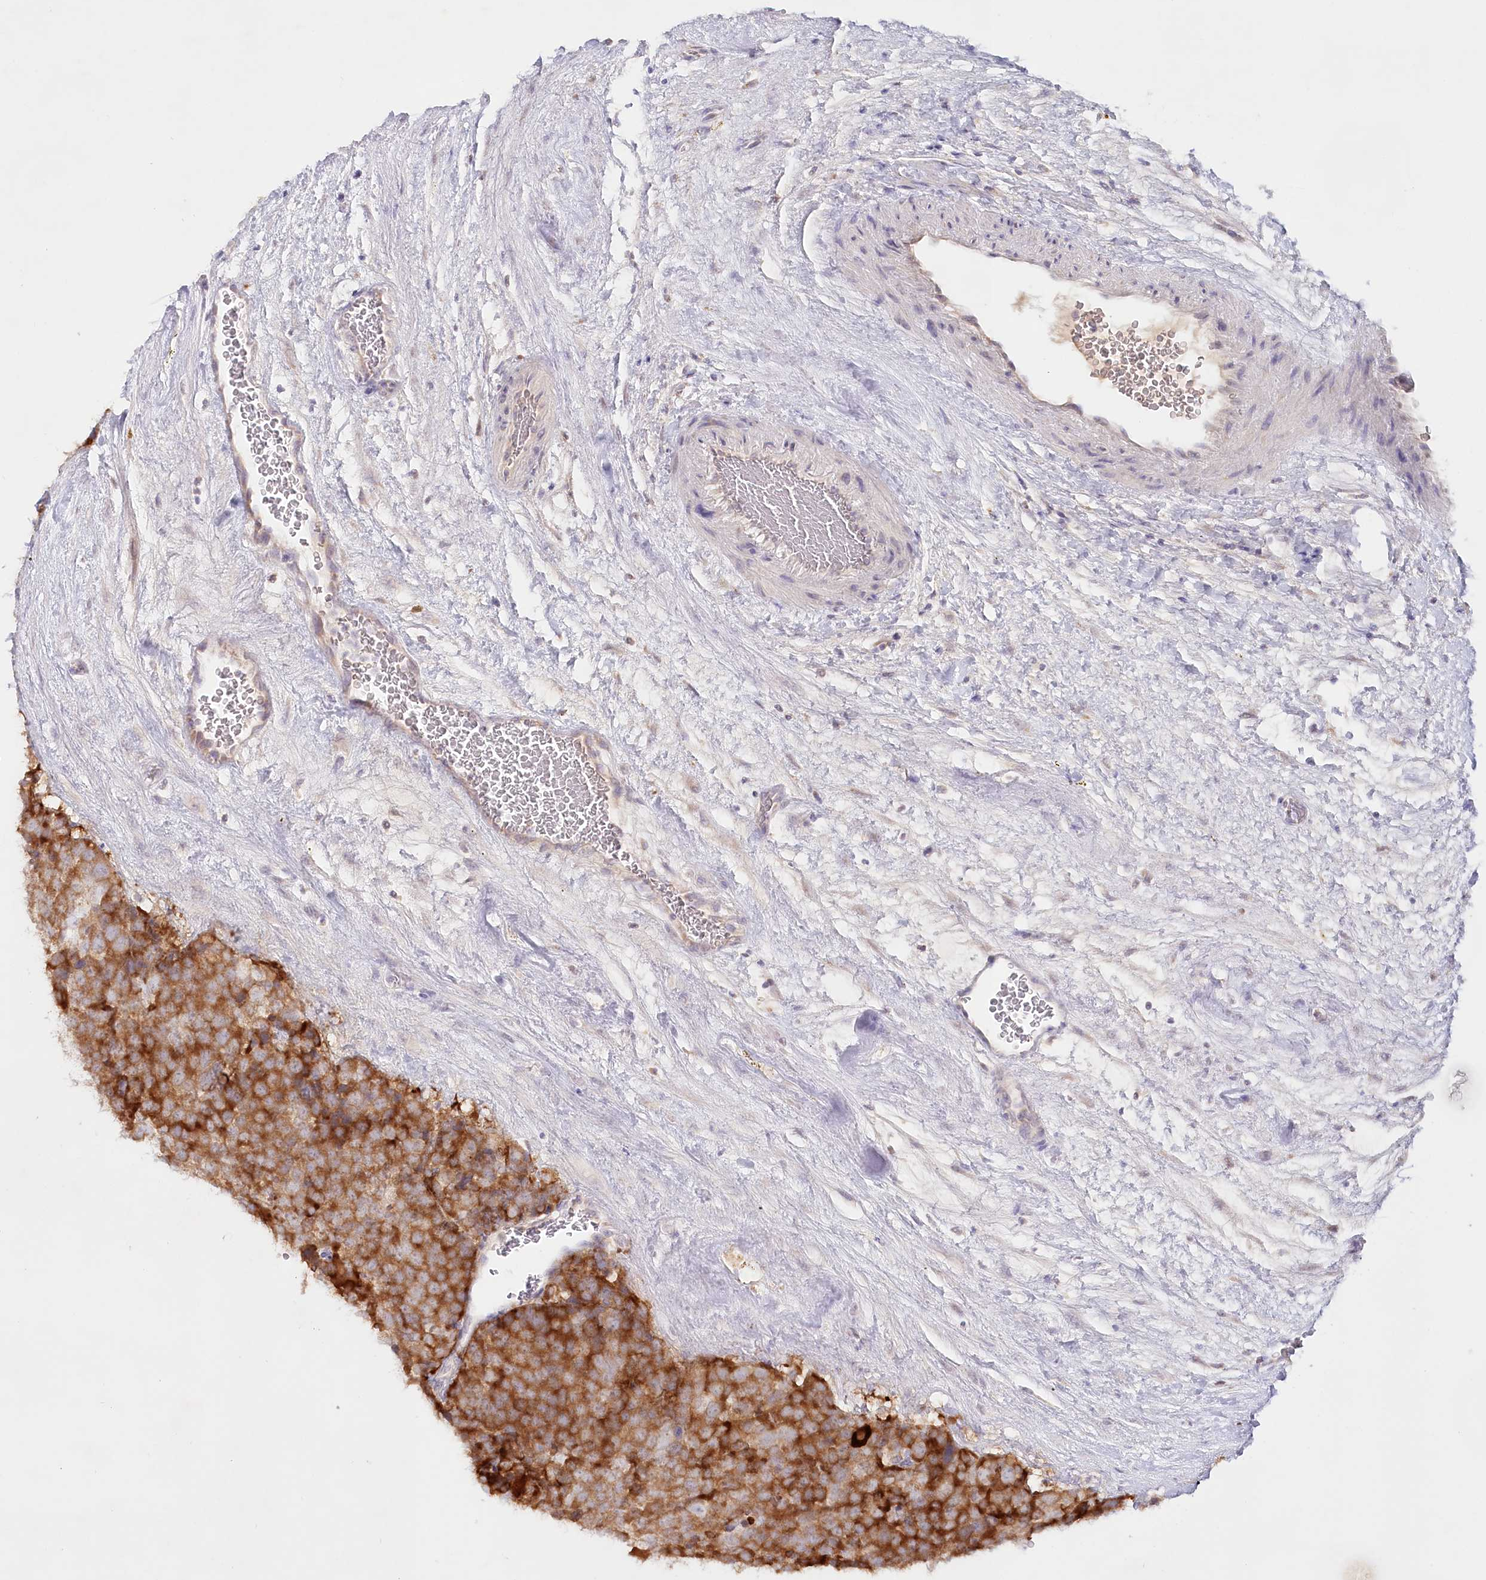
{"staining": {"intensity": "strong", "quantity": ">75%", "location": "cytoplasmic/membranous"}, "tissue": "testis cancer", "cell_type": "Tumor cells", "image_type": "cancer", "snomed": [{"axis": "morphology", "description": "Seminoma, NOS"}, {"axis": "topography", "description": "Testis"}], "caption": "Human testis cancer (seminoma) stained for a protein (brown) displays strong cytoplasmic/membranous positive staining in about >75% of tumor cells.", "gene": "PSAPL1", "patient": {"sex": "male", "age": 71}}